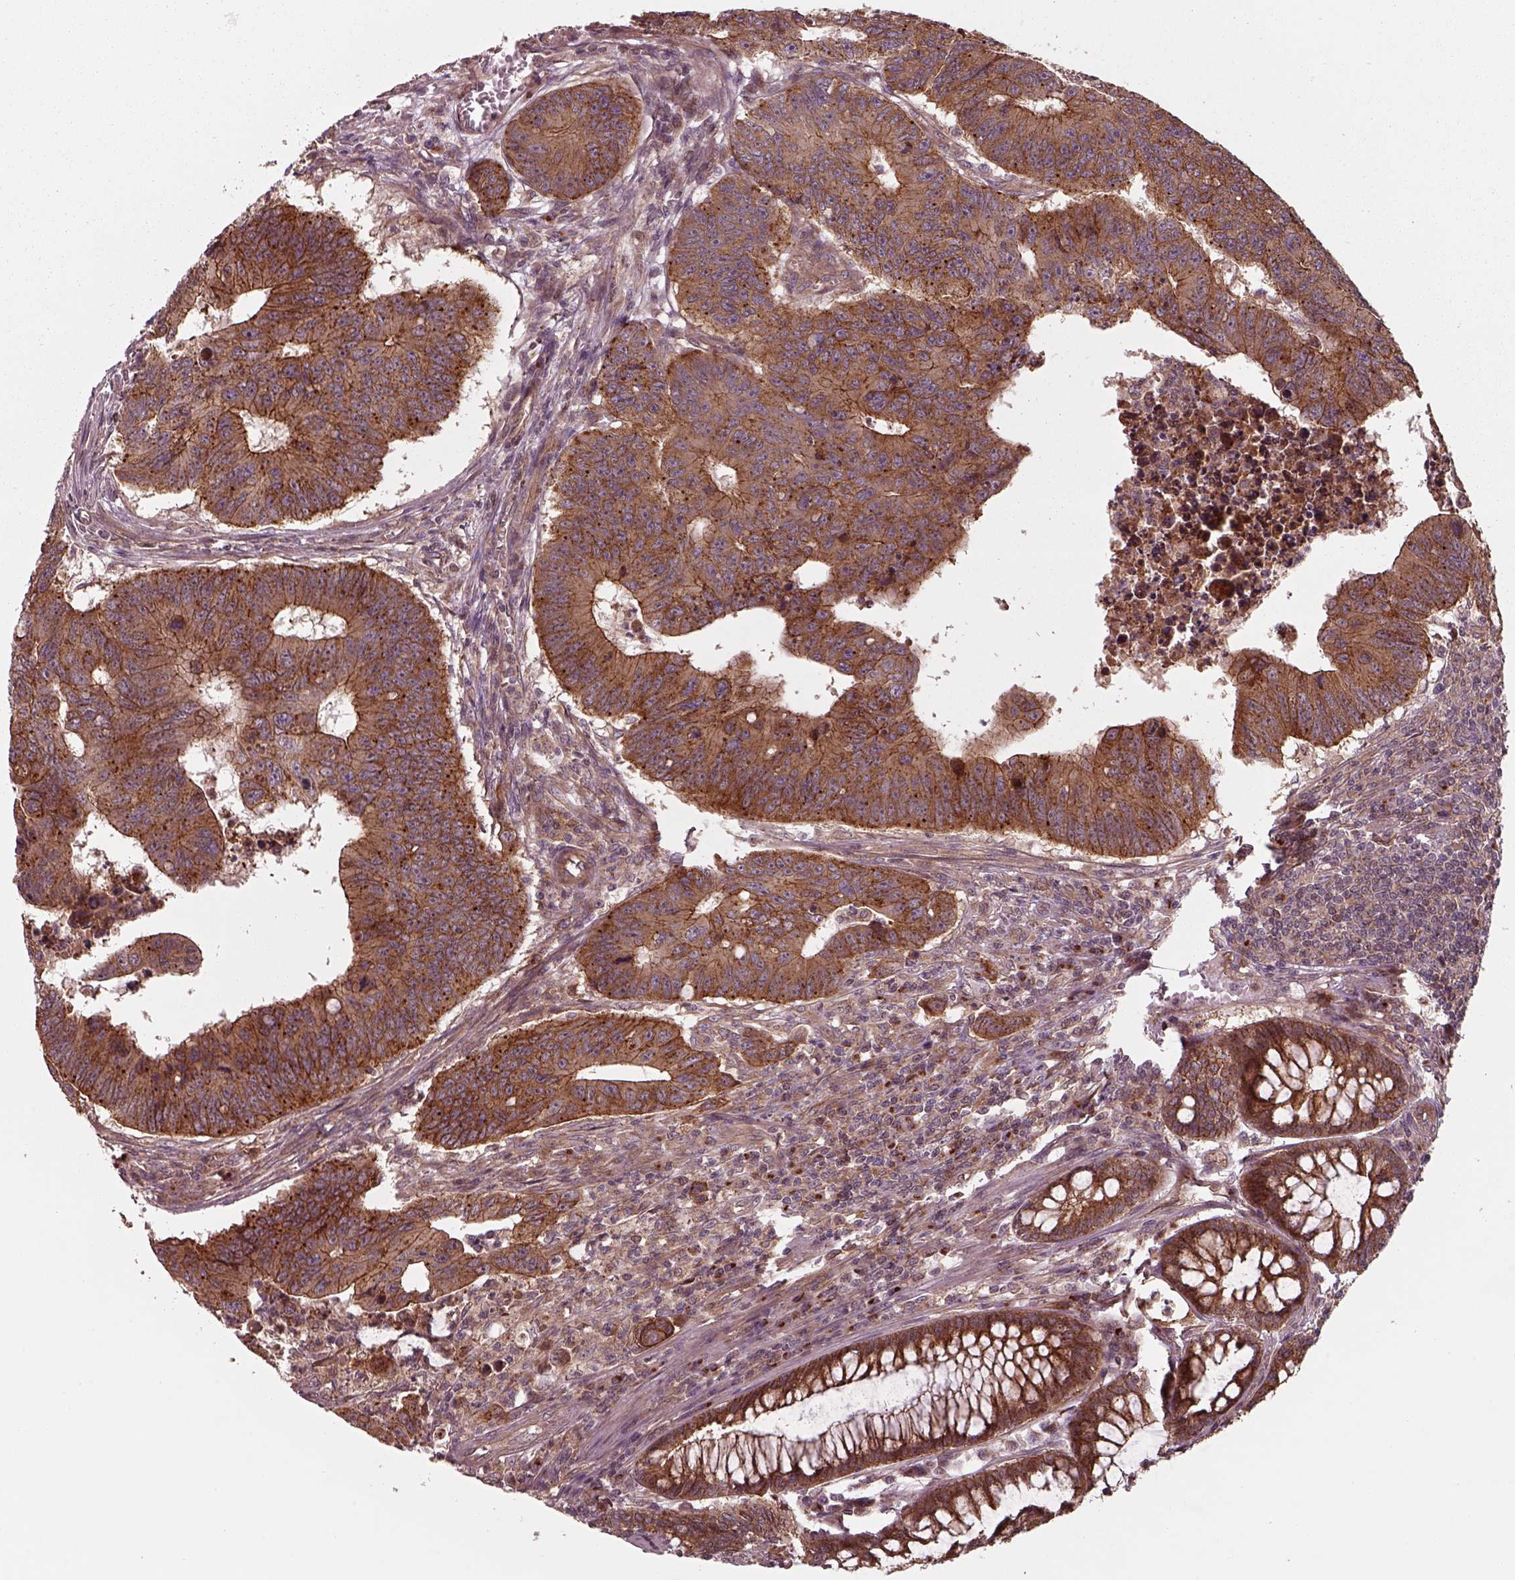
{"staining": {"intensity": "strong", "quantity": ">75%", "location": "cytoplasmic/membranous"}, "tissue": "colorectal cancer", "cell_type": "Tumor cells", "image_type": "cancer", "snomed": [{"axis": "morphology", "description": "Adenocarcinoma, NOS"}, {"axis": "topography", "description": "Rectum"}], "caption": "Colorectal cancer (adenocarcinoma) stained with a protein marker displays strong staining in tumor cells.", "gene": "CHMP3", "patient": {"sex": "female", "age": 85}}